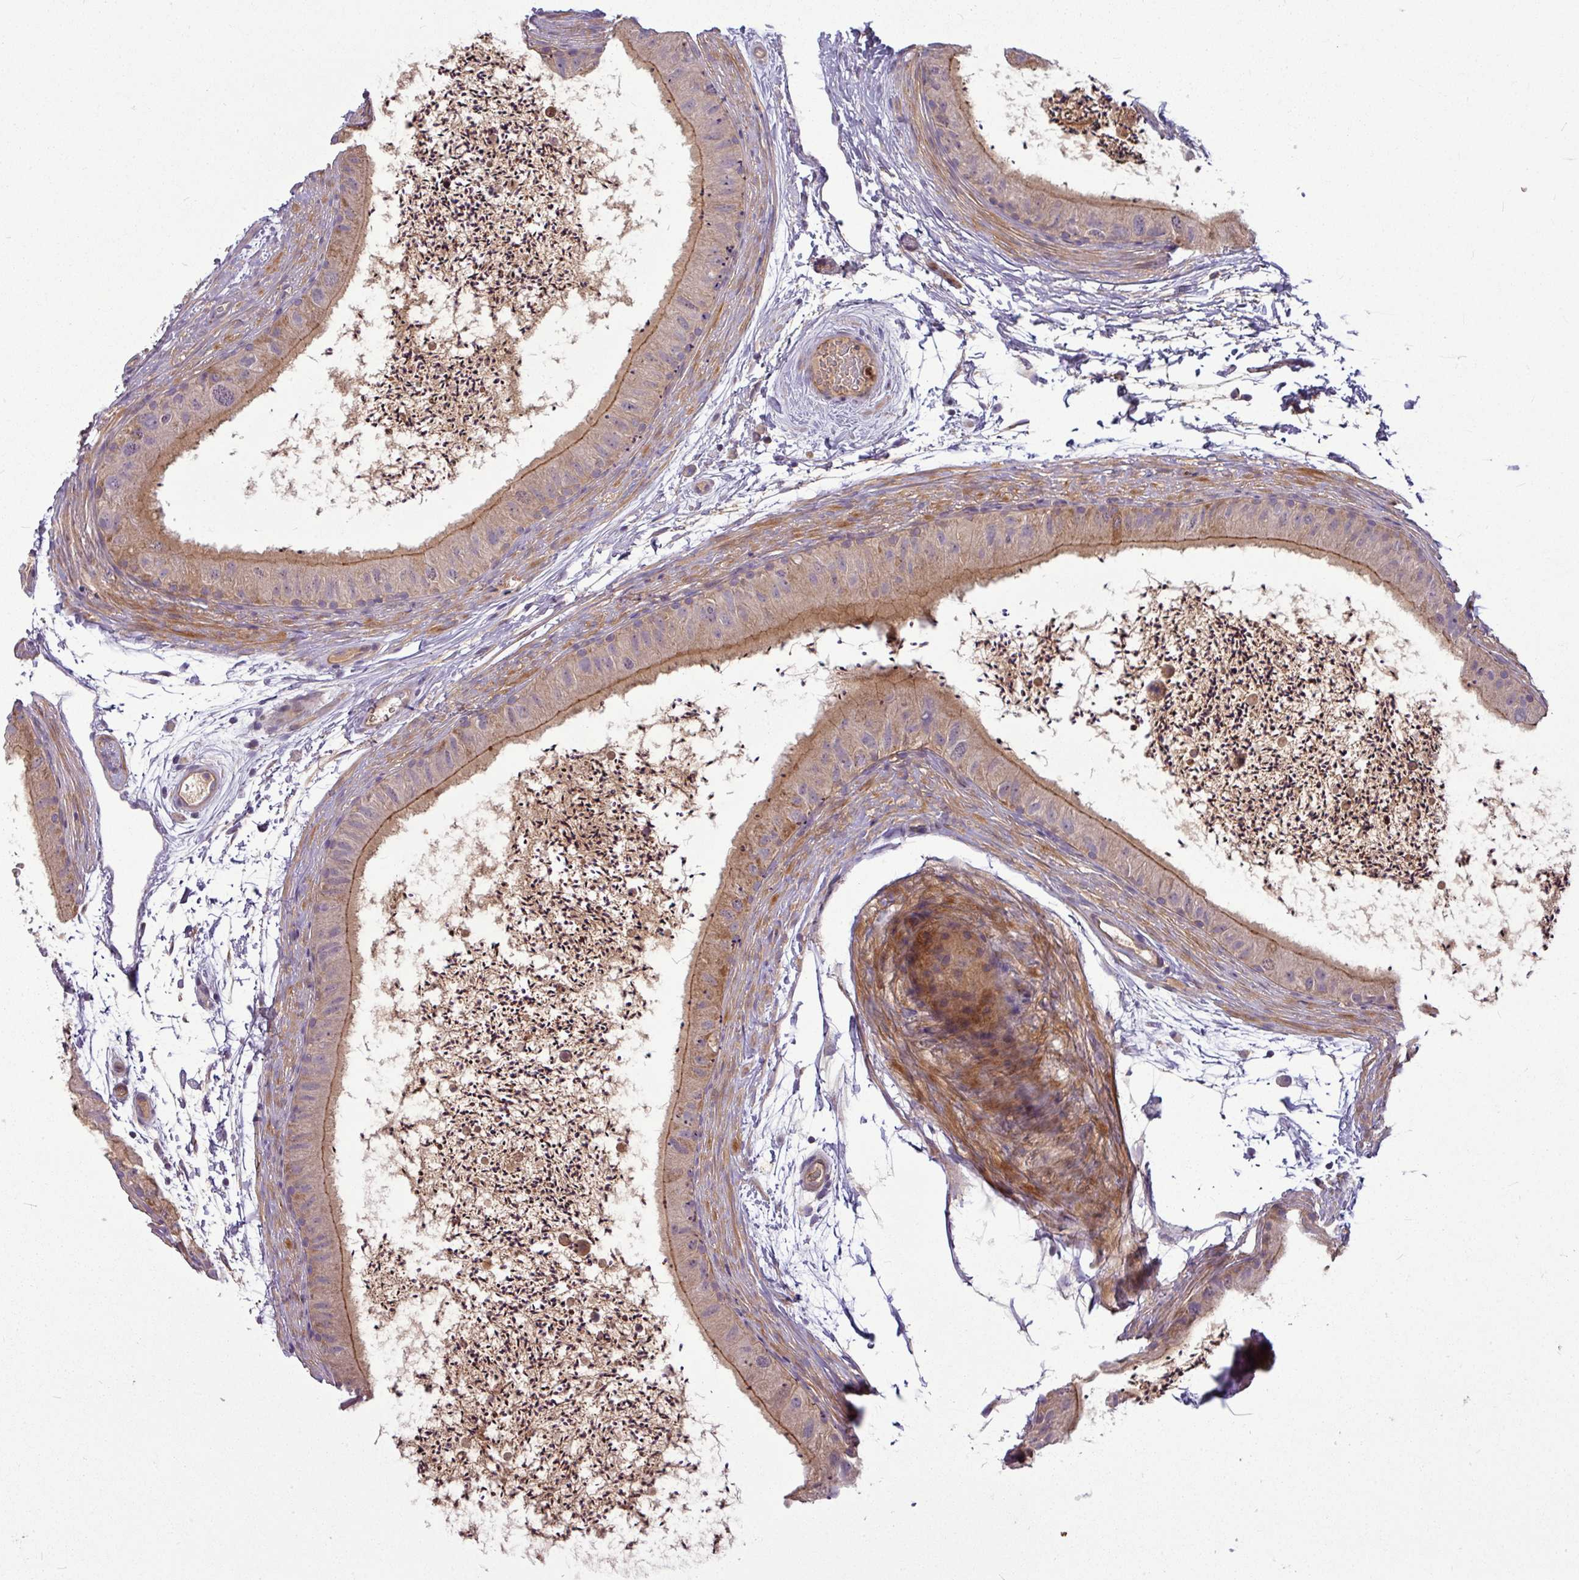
{"staining": {"intensity": "moderate", "quantity": ">75%", "location": "cytoplasmic/membranous"}, "tissue": "epididymis", "cell_type": "Glandular cells", "image_type": "normal", "snomed": [{"axis": "morphology", "description": "Normal tissue, NOS"}, {"axis": "topography", "description": "Epididymis"}], "caption": "A photomicrograph of epididymis stained for a protein shows moderate cytoplasmic/membranous brown staining in glandular cells.", "gene": "PAPLN", "patient": {"sex": "male", "age": 50}}